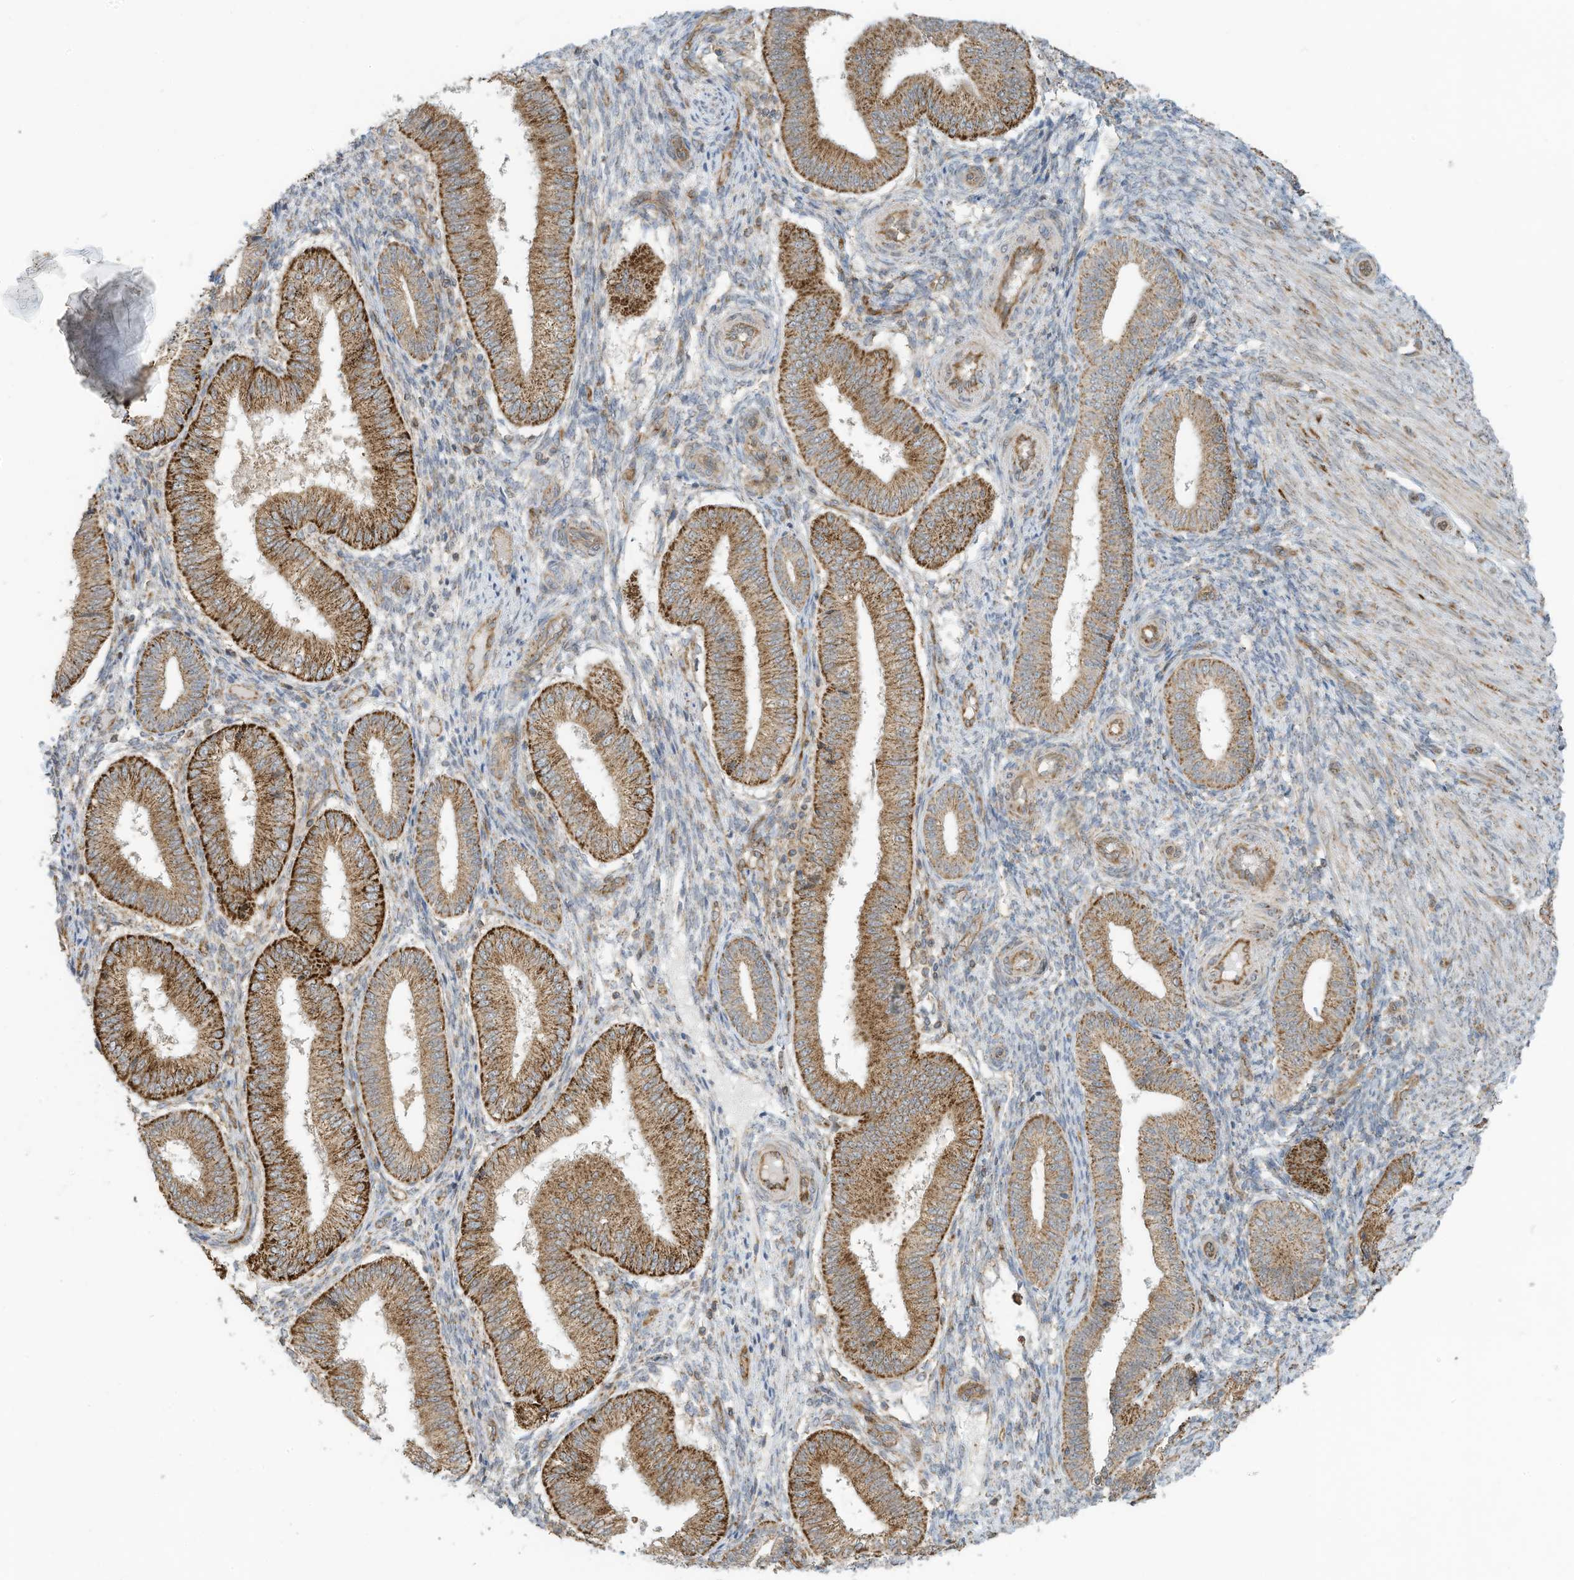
{"staining": {"intensity": "moderate", "quantity": "<25%", "location": "cytoplasmic/membranous"}, "tissue": "endometrium", "cell_type": "Cells in endometrial stroma", "image_type": "normal", "snomed": [{"axis": "morphology", "description": "Normal tissue, NOS"}, {"axis": "topography", "description": "Endometrium"}], "caption": "Protein analysis of unremarkable endometrium displays moderate cytoplasmic/membranous staining in approximately <25% of cells in endometrial stroma. (DAB (3,3'-diaminobenzidine) IHC, brown staining for protein, blue staining for nuclei).", "gene": "METTL6", "patient": {"sex": "female", "age": 39}}